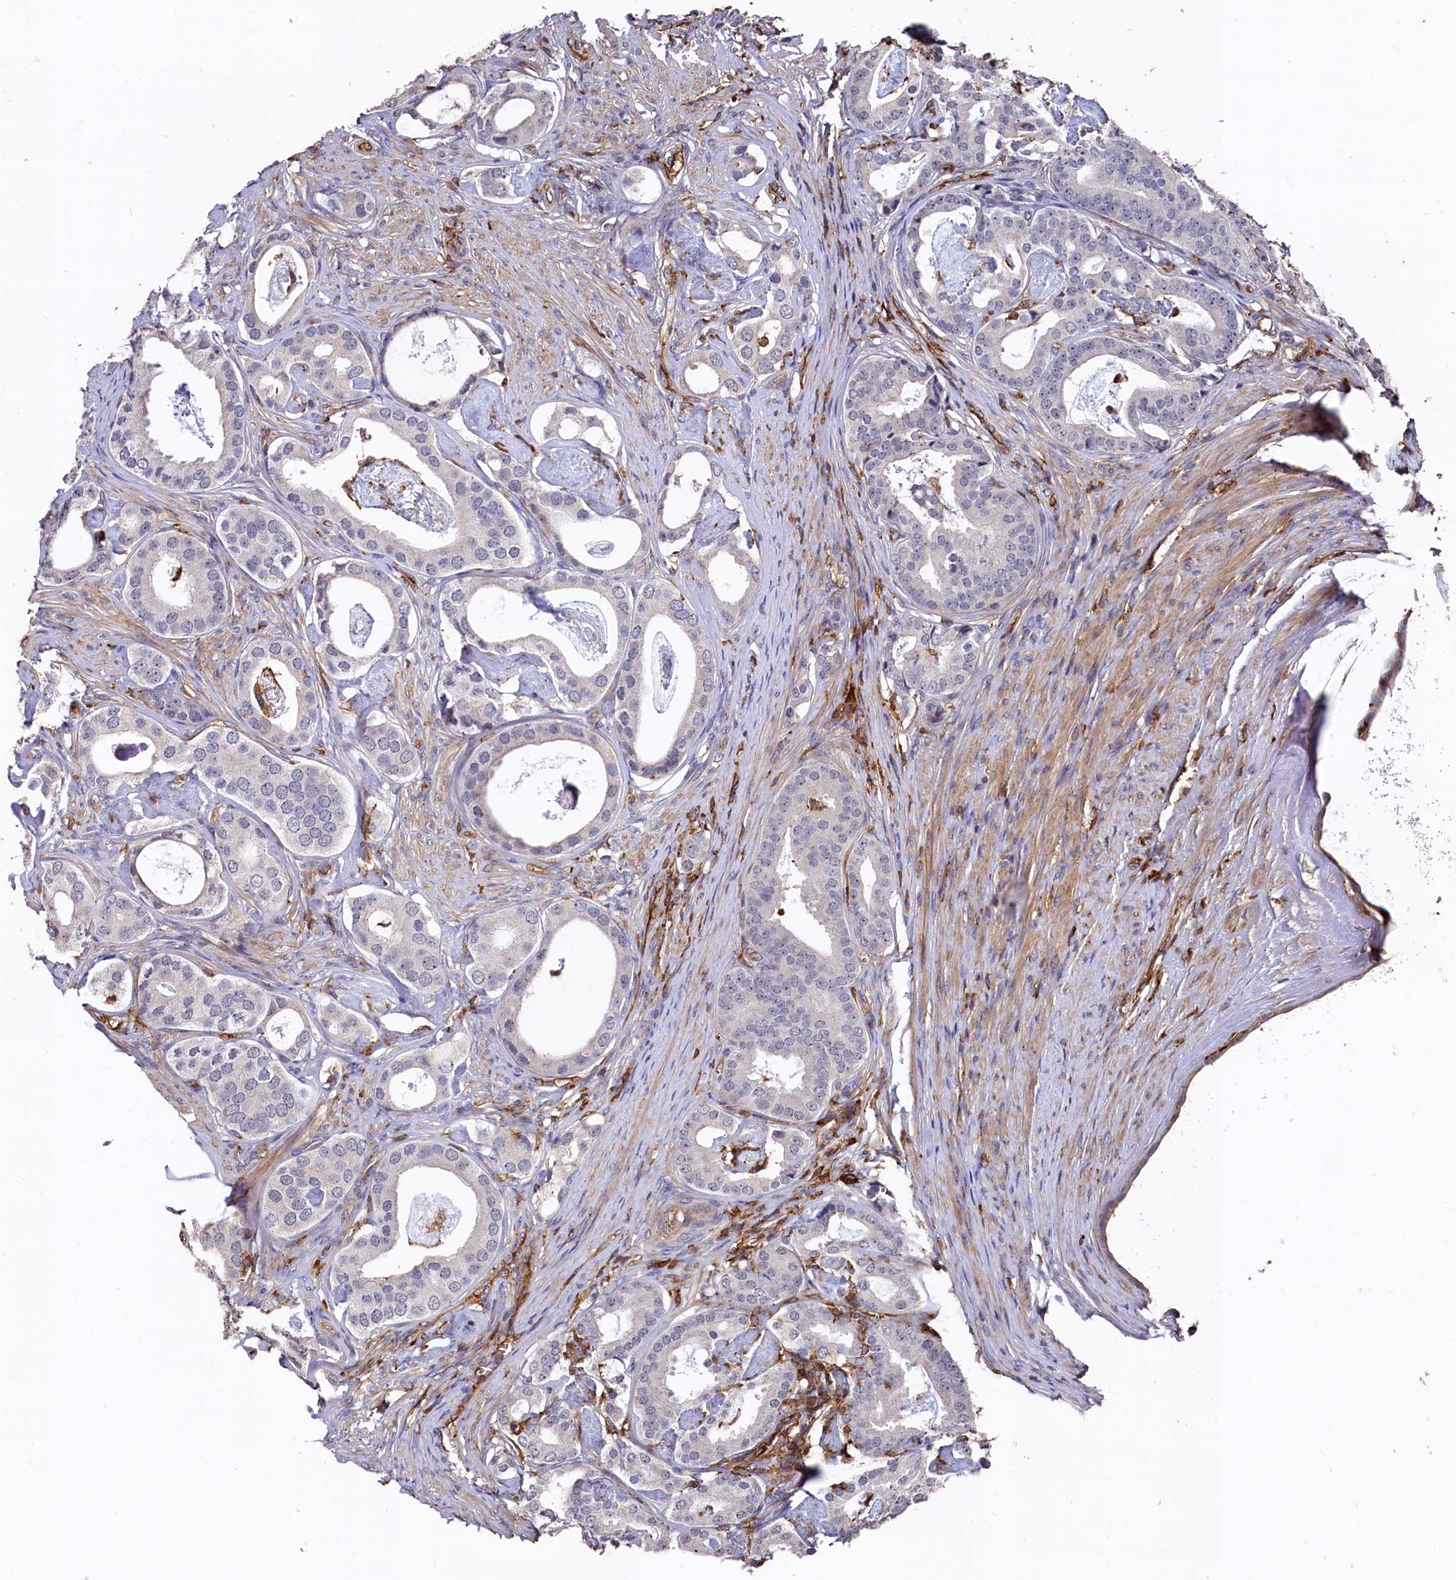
{"staining": {"intensity": "negative", "quantity": "none", "location": "none"}, "tissue": "prostate cancer", "cell_type": "Tumor cells", "image_type": "cancer", "snomed": [{"axis": "morphology", "description": "Adenocarcinoma, Low grade"}, {"axis": "topography", "description": "Prostate"}], "caption": "Tumor cells are negative for protein expression in human prostate adenocarcinoma (low-grade).", "gene": "PLEKHO2", "patient": {"sex": "male", "age": 71}}